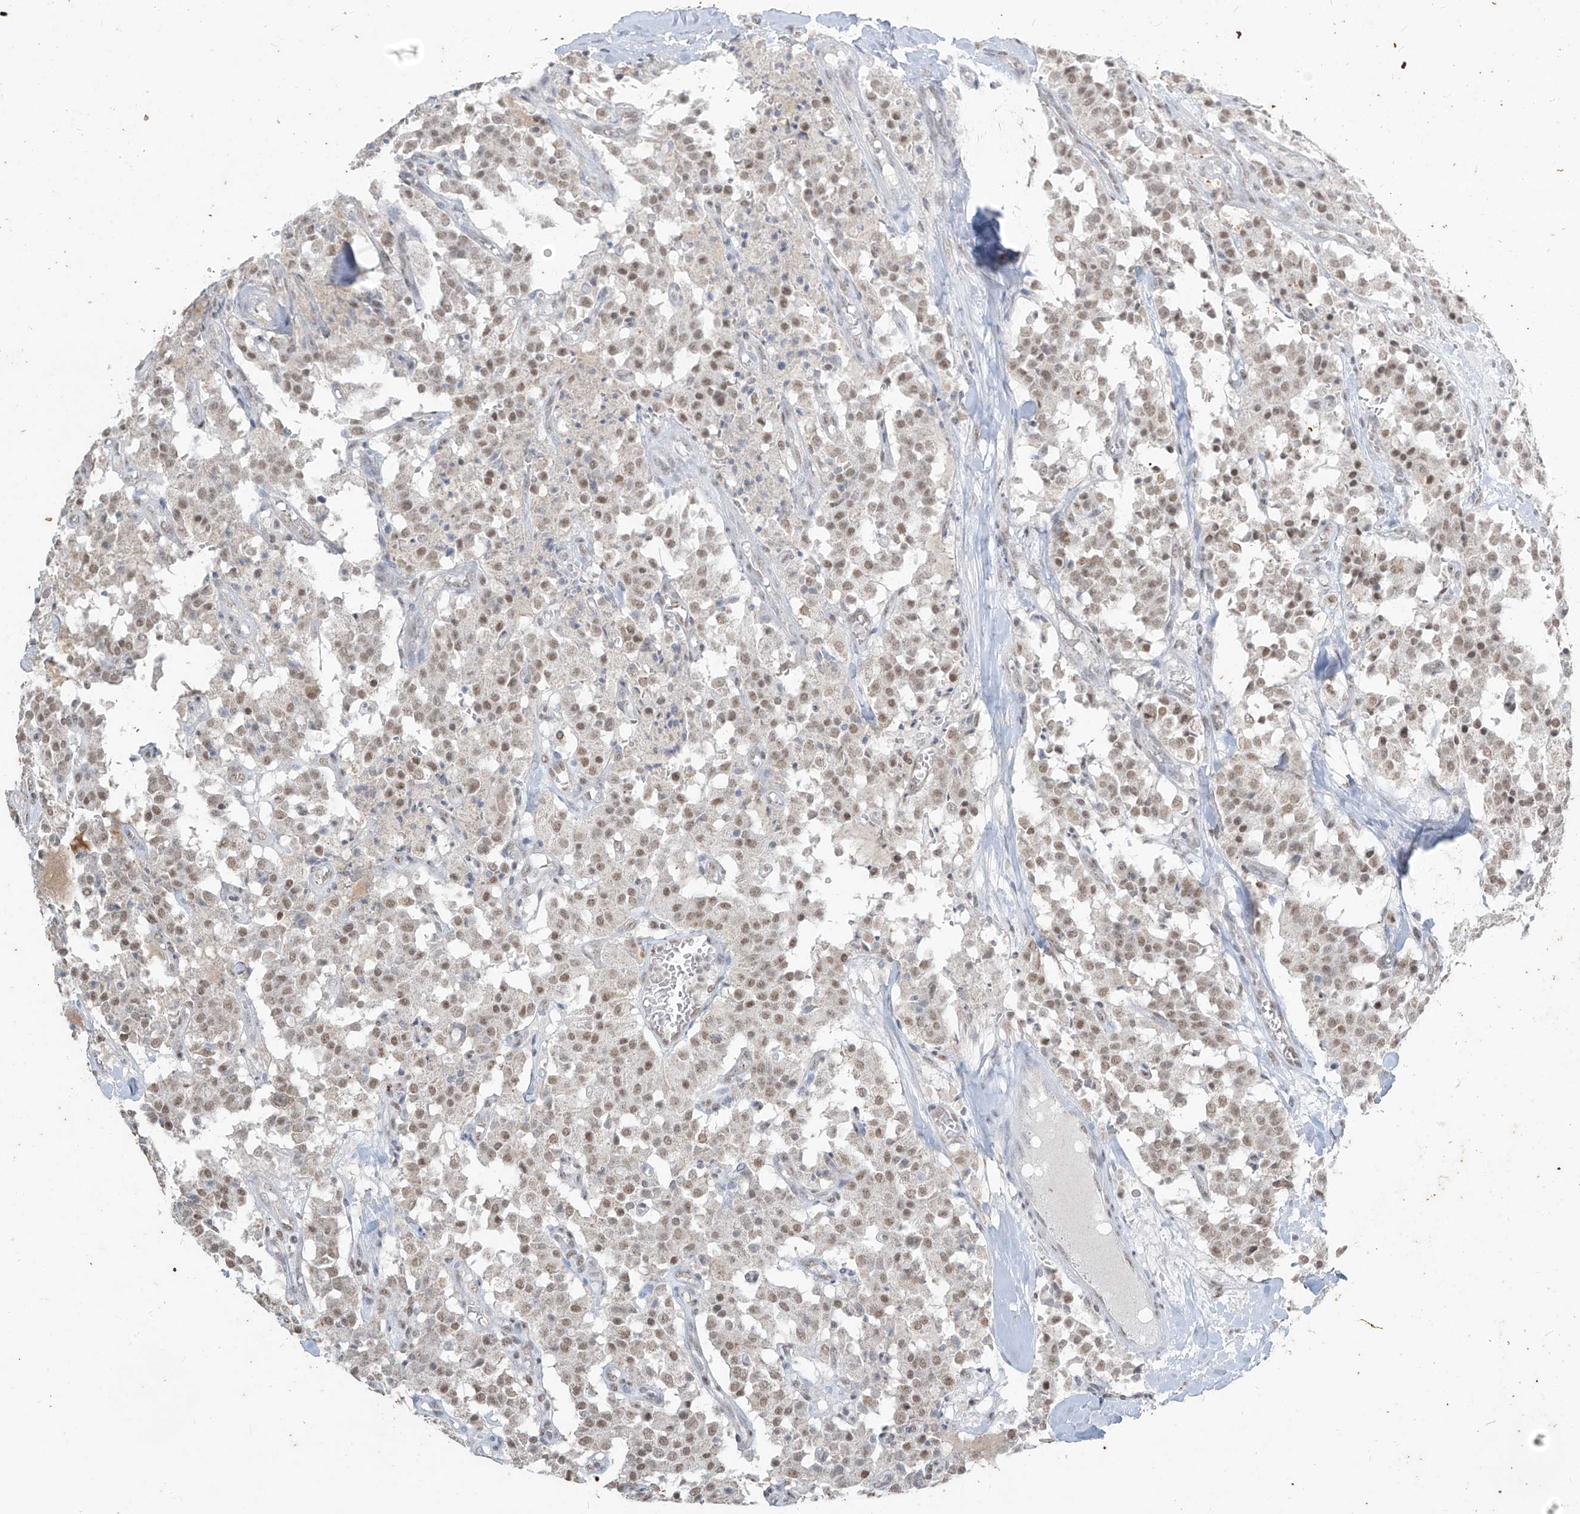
{"staining": {"intensity": "moderate", "quantity": ">75%", "location": "nuclear"}, "tissue": "carcinoid", "cell_type": "Tumor cells", "image_type": "cancer", "snomed": [{"axis": "morphology", "description": "Carcinoid, malignant, NOS"}, {"axis": "topography", "description": "Lung"}], "caption": "Carcinoid stained with a protein marker demonstrates moderate staining in tumor cells.", "gene": "TFEC", "patient": {"sex": "male", "age": 30}}